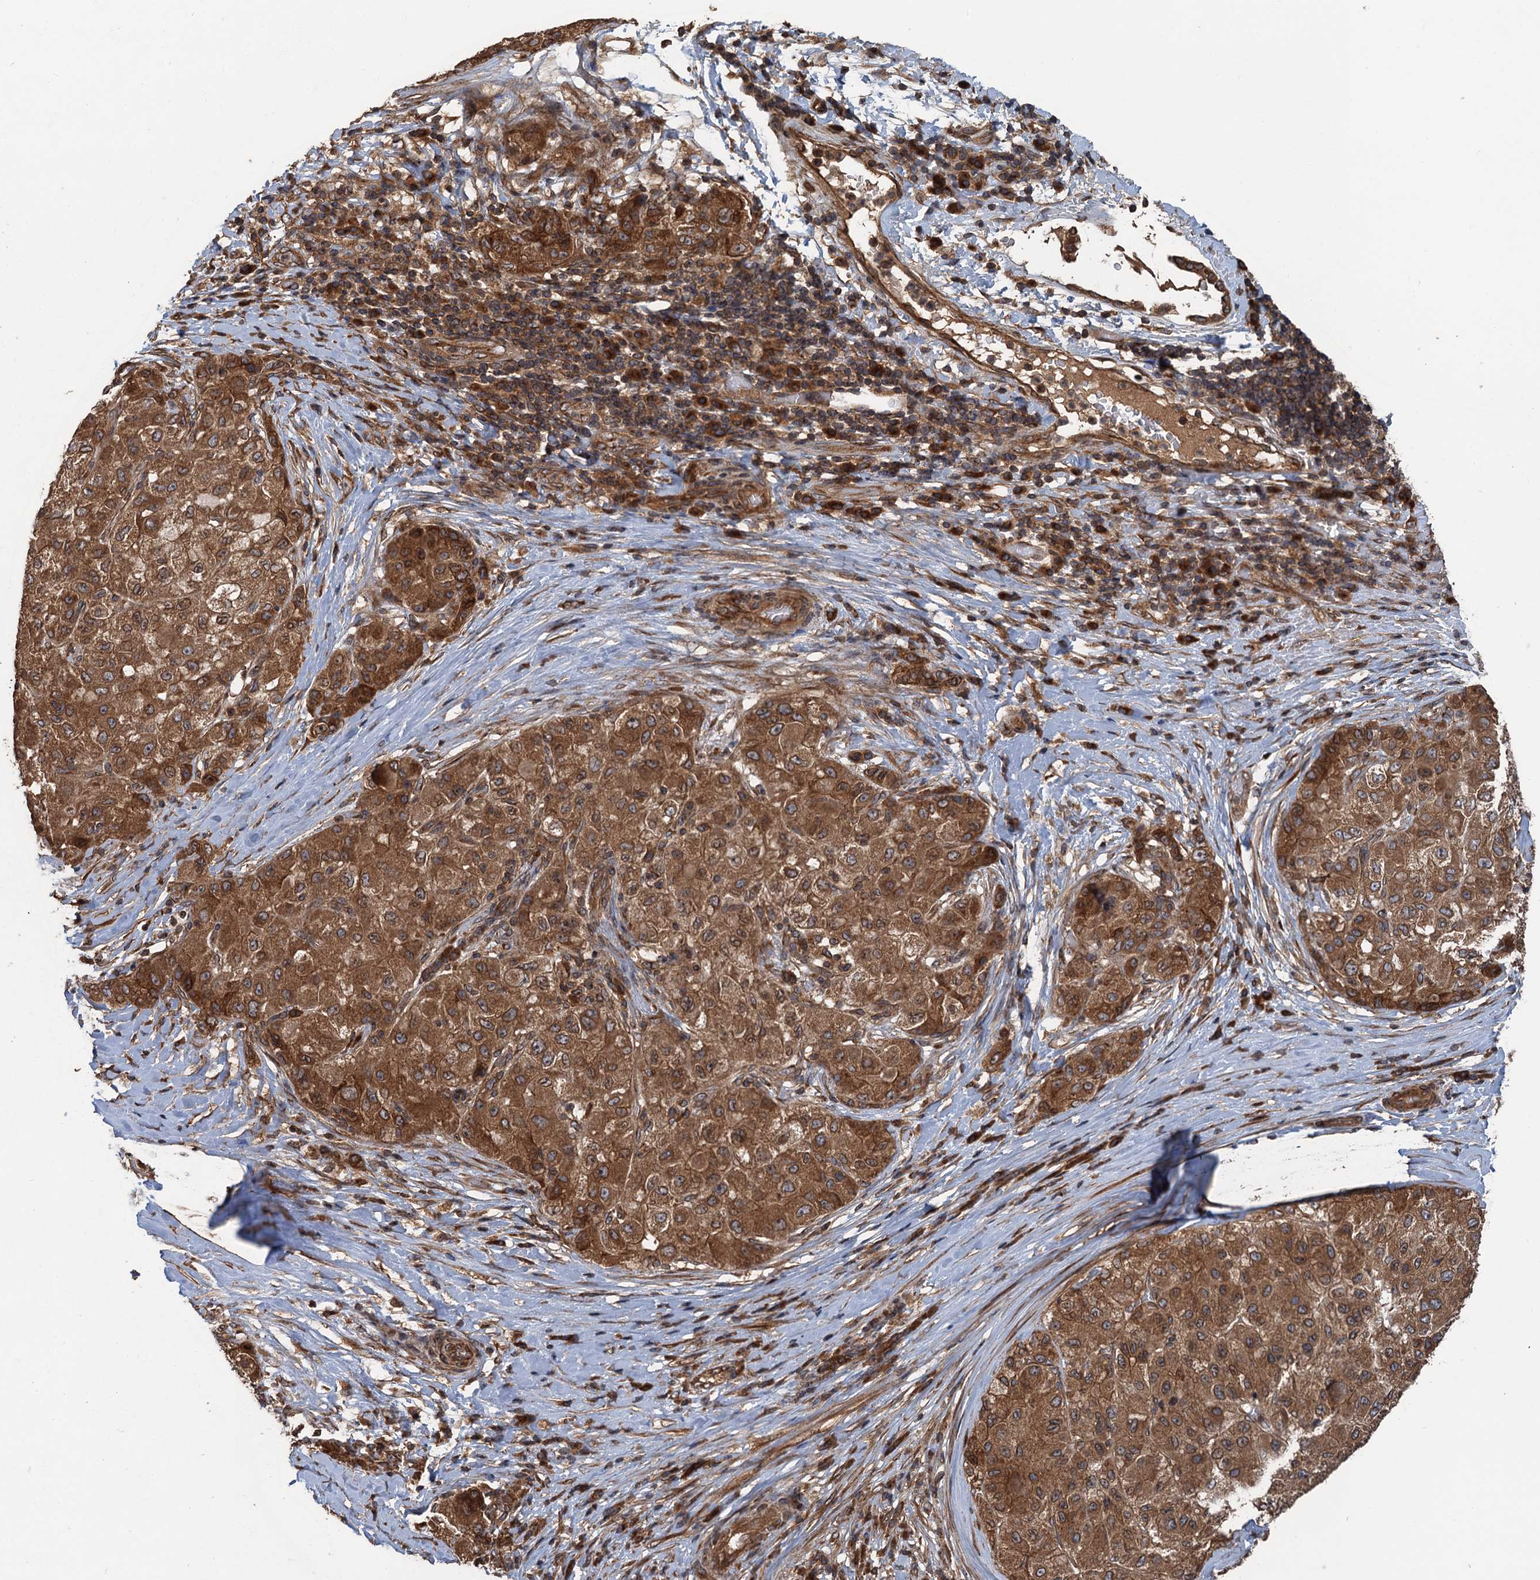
{"staining": {"intensity": "strong", "quantity": ">75%", "location": "cytoplasmic/membranous,nuclear"}, "tissue": "liver cancer", "cell_type": "Tumor cells", "image_type": "cancer", "snomed": [{"axis": "morphology", "description": "Carcinoma, Hepatocellular, NOS"}, {"axis": "topography", "description": "Liver"}], "caption": "Strong cytoplasmic/membranous and nuclear positivity is present in about >75% of tumor cells in liver hepatocellular carcinoma.", "gene": "GLE1", "patient": {"sex": "male", "age": 80}}